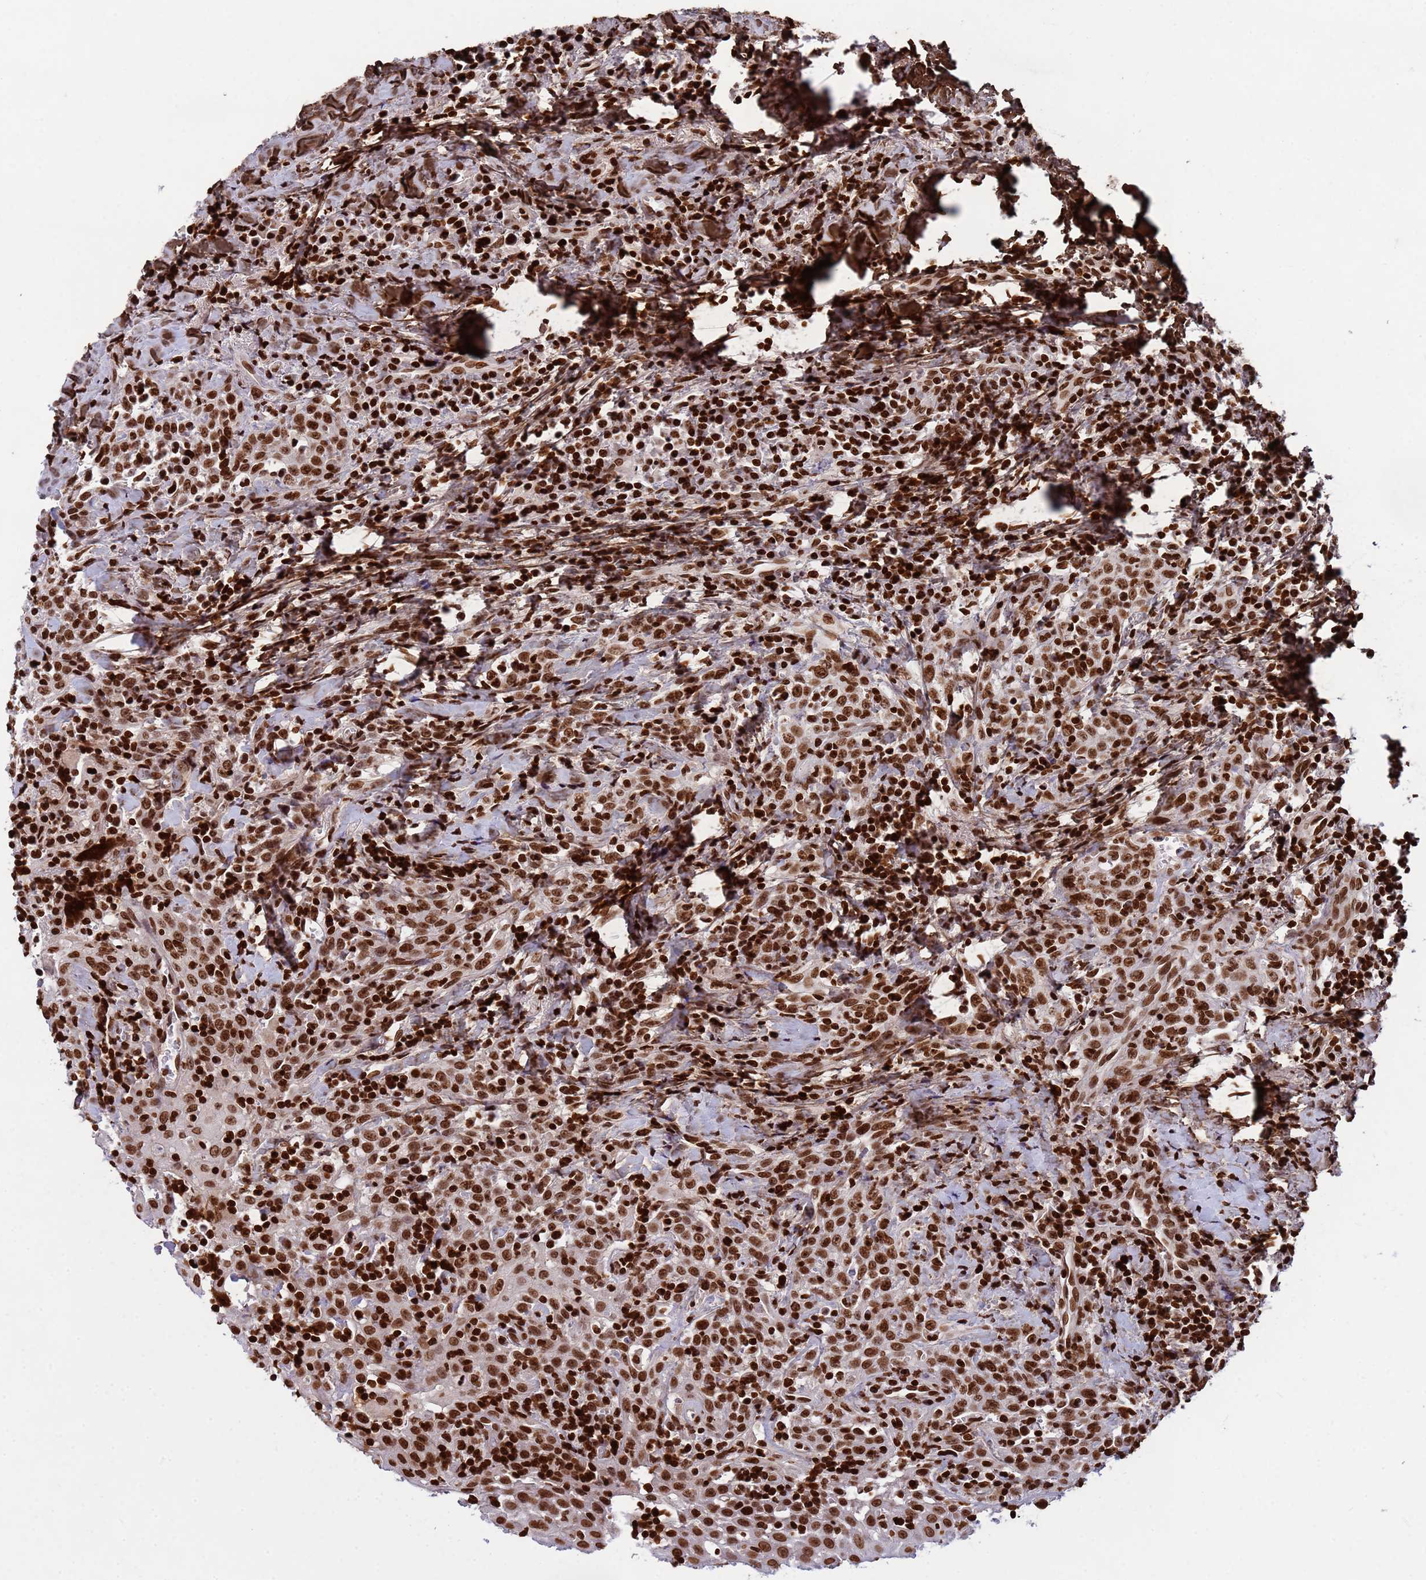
{"staining": {"intensity": "strong", "quantity": ">75%", "location": "nuclear"}, "tissue": "head and neck cancer", "cell_type": "Tumor cells", "image_type": "cancer", "snomed": [{"axis": "morphology", "description": "Squamous cell carcinoma, NOS"}, {"axis": "topography", "description": "Head-Neck"}], "caption": "Tumor cells display strong nuclear expression in approximately >75% of cells in head and neck squamous cell carcinoma.", "gene": "H3-3B", "patient": {"sex": "female", "age": 70}}